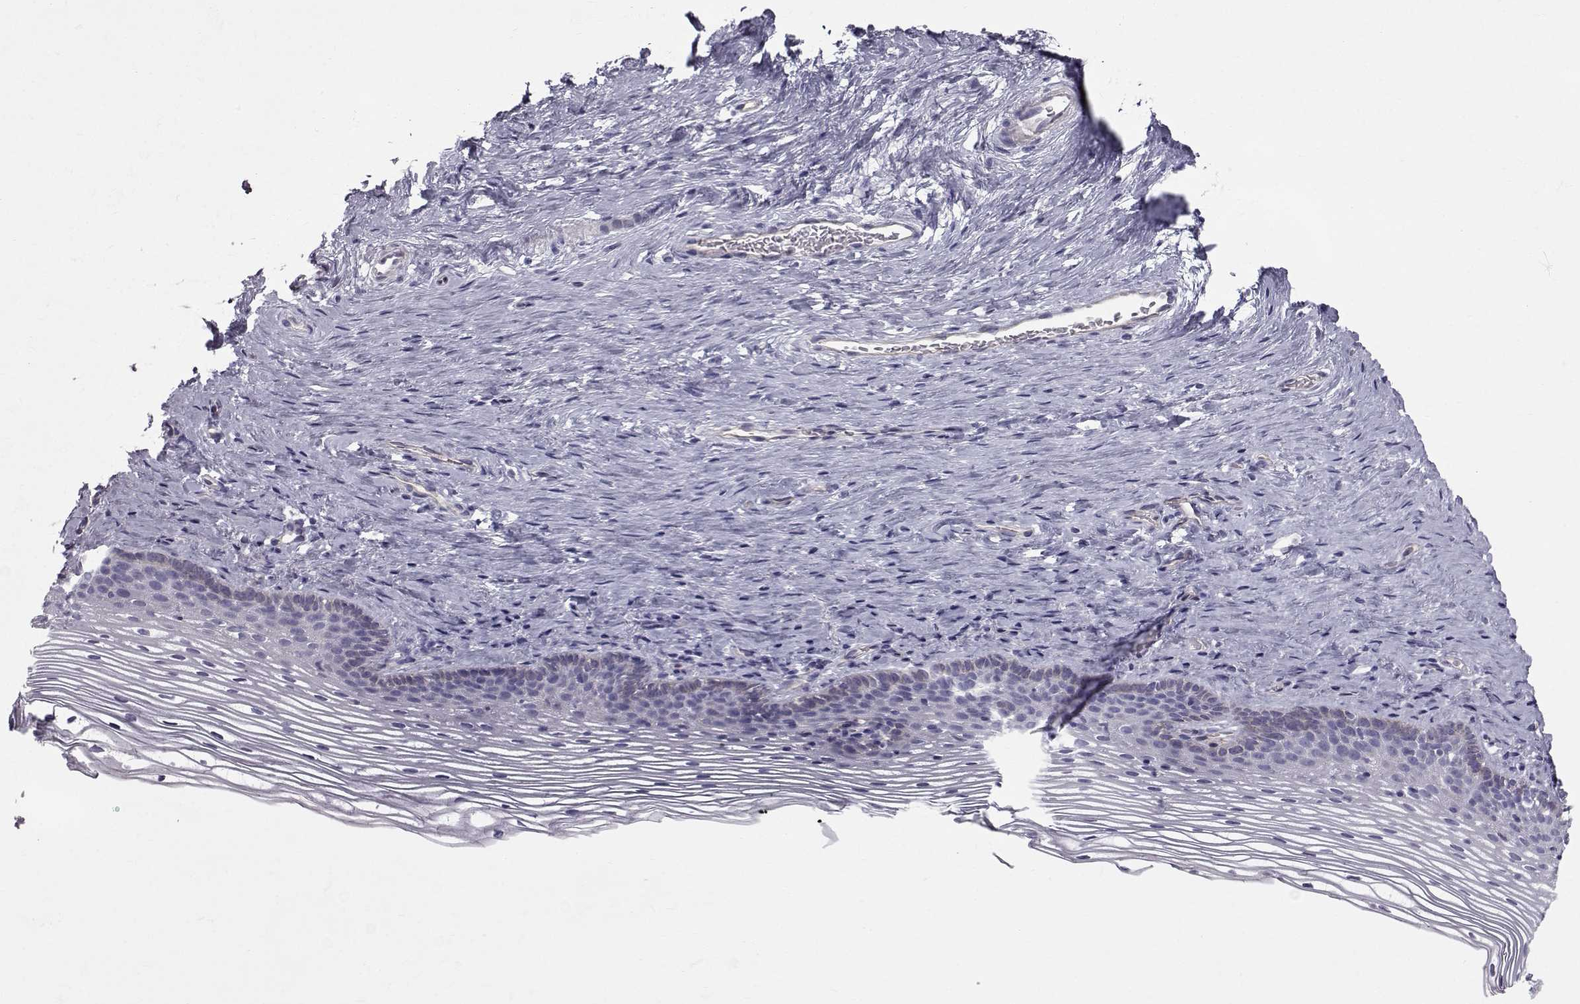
{"staining": {"intensity": "negative", "quantity": "none", "location": "none"}, "tissue": "cervix", "cell_type": "Glandular cells", "image_type": "normal", "snomed": [{"axis": "morphology", "description": "Normal tissue, NOS"}, {"axis": "topography", "description": "Cervix"}], "caption": "This histopathology image is of normal cervix stained with immunohistochemistry (IHC) to label a protein in brown with the nuclei are counter-stained blue. There is no staining in glandular cells.", "gene": "CALCR", "patient": {"sex": "female", "age": 39}}